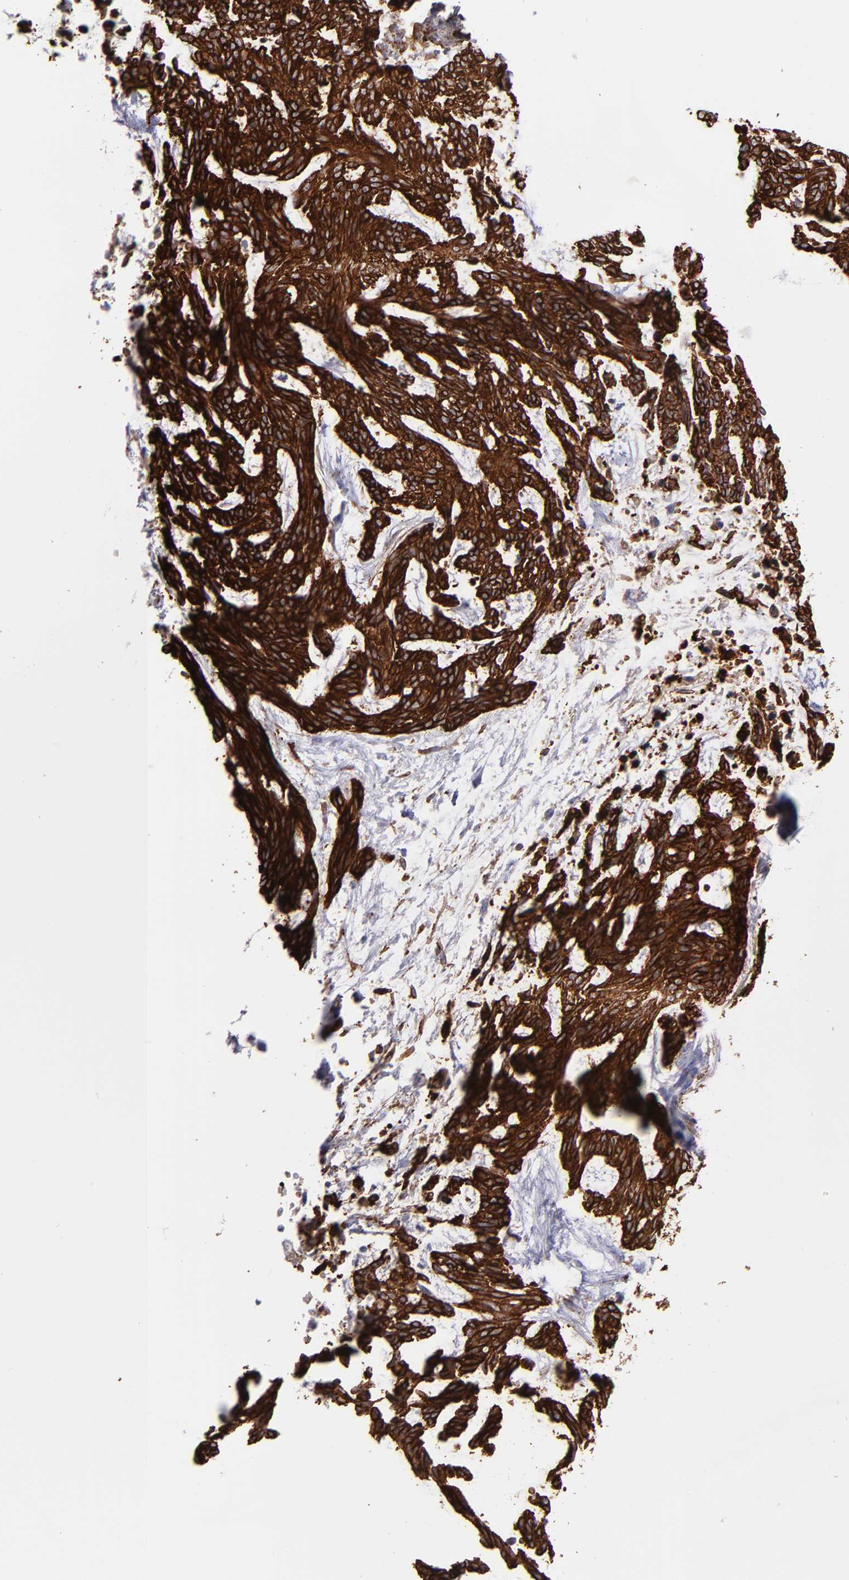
{"staining": {"intensity": "strong", "quantity": ">75%", "location": "cytoplasmic/membranous"}, "tissue": "skin cancer", "cell_type": "Tumor cells", "image_type": "cancer", "snomed": [{"axis": "morphology", "description": "Normal tissue, NOS"}, {"axis": "morphology", "description": "Basal cell carcinoma"}, {"axis": "topography", "description": "Skin"}], "caption": "Immunohistochemistry of skin basal cell carcinoma shows high levels of strong cytoplasmic/membranous positivity in approximately >75% of tumor cells. The protein of interest is stained brown, and the nuclei are stained in blue (DAB (3,3'-diaminobenzidine) IHC with brightfield microscopy, high magnification).", "gene": "AHNAK2", "patient": {"sex": "female", "age": 71}}